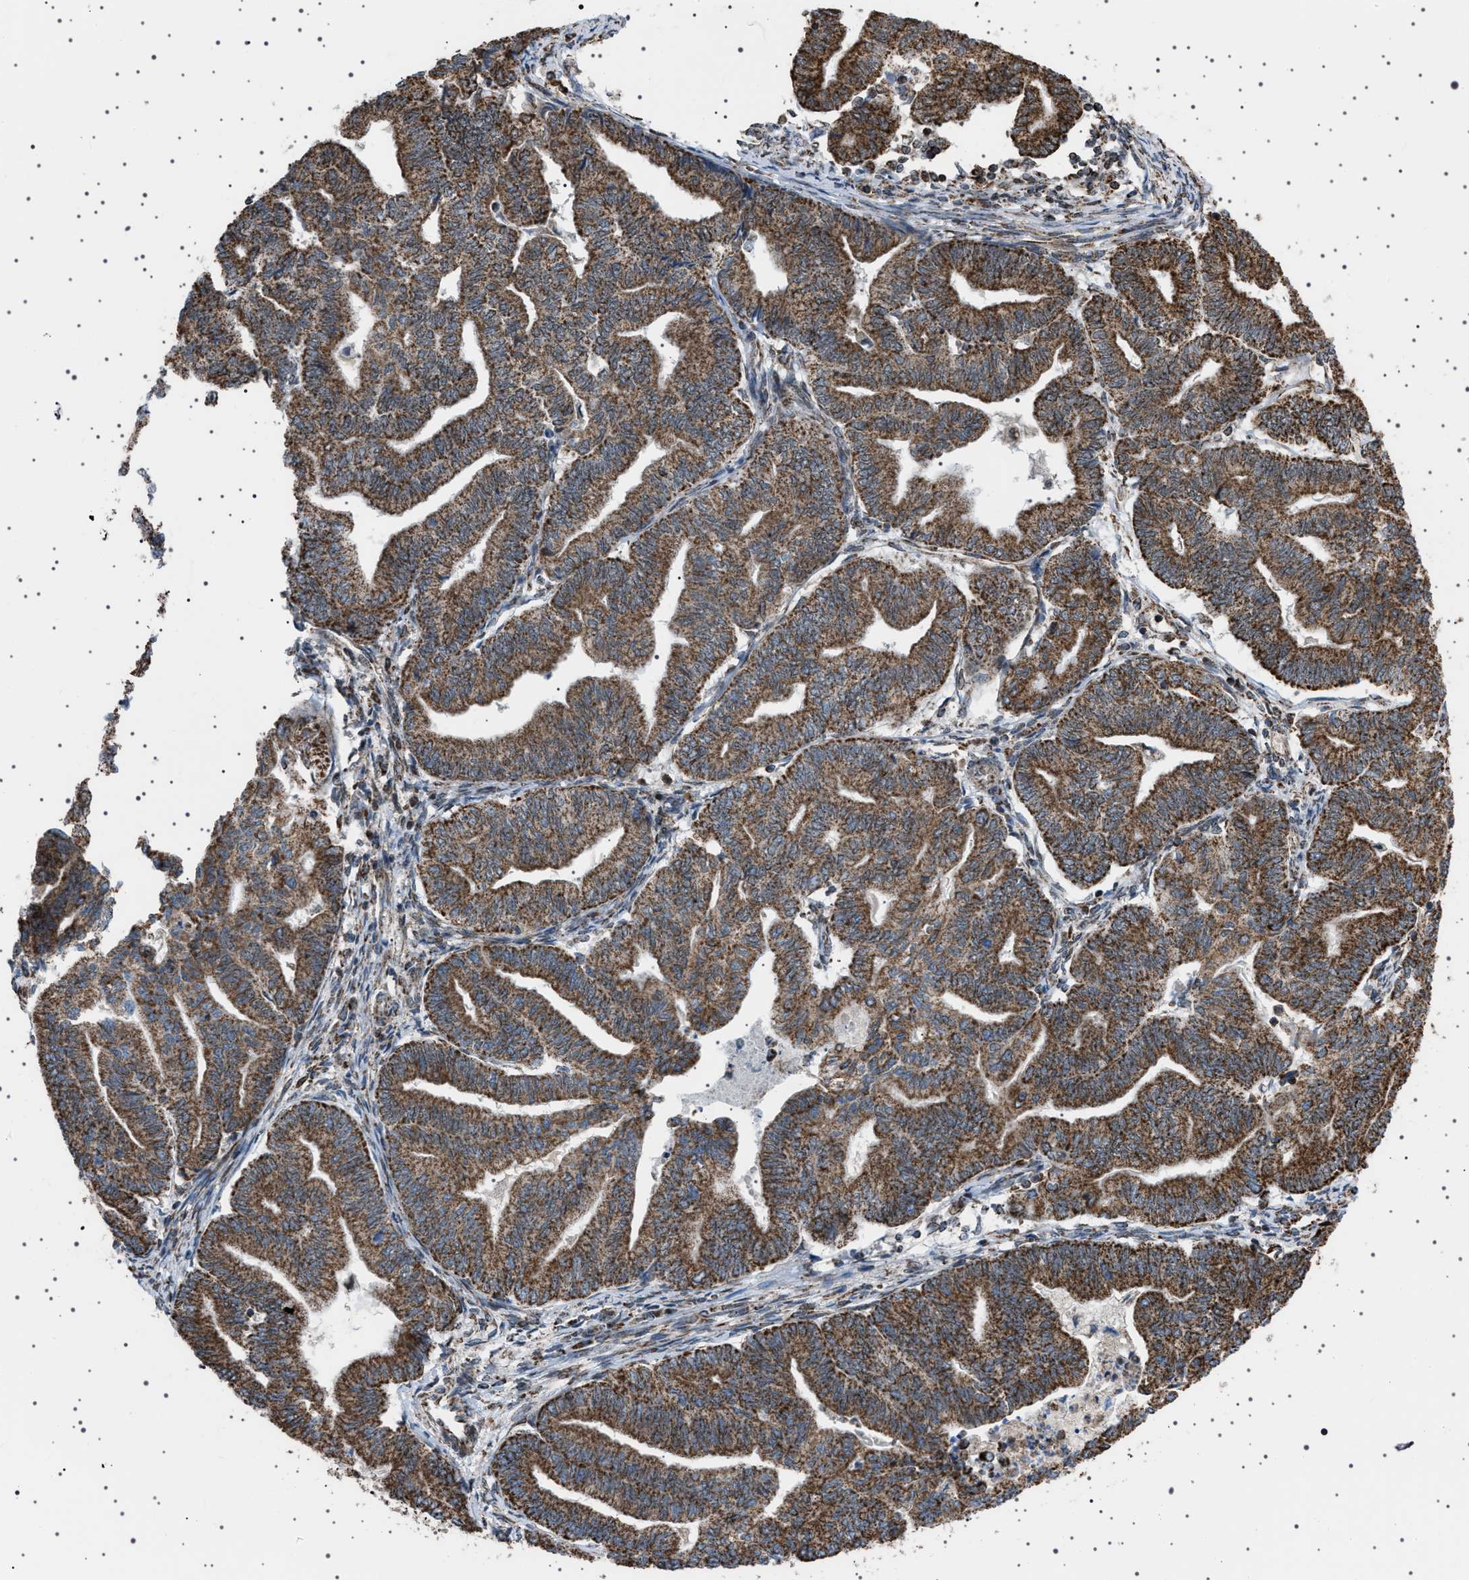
{"staining": {"intensity": "strong", "quantity": ">75%", "location": "cytoplasmic/membranous"}, "tissue": "endometrial cancer", "cell_type": "Tumor cells", "image_type": "cancer", "snomed": [{"axis": "morphology", "description": "Adenocarcinoma, NOS"}, {"axis": "topography", "description": "Endometrium"}], "caption": "Endometrial cancer (adenocarcinoma) stained for a protein (brown) displays strong cytoplasmic/membranous positive staining in approximately >75% of tumor cells.", "gene": "MELK", "patient": {"sex": "female", "age": 79}}